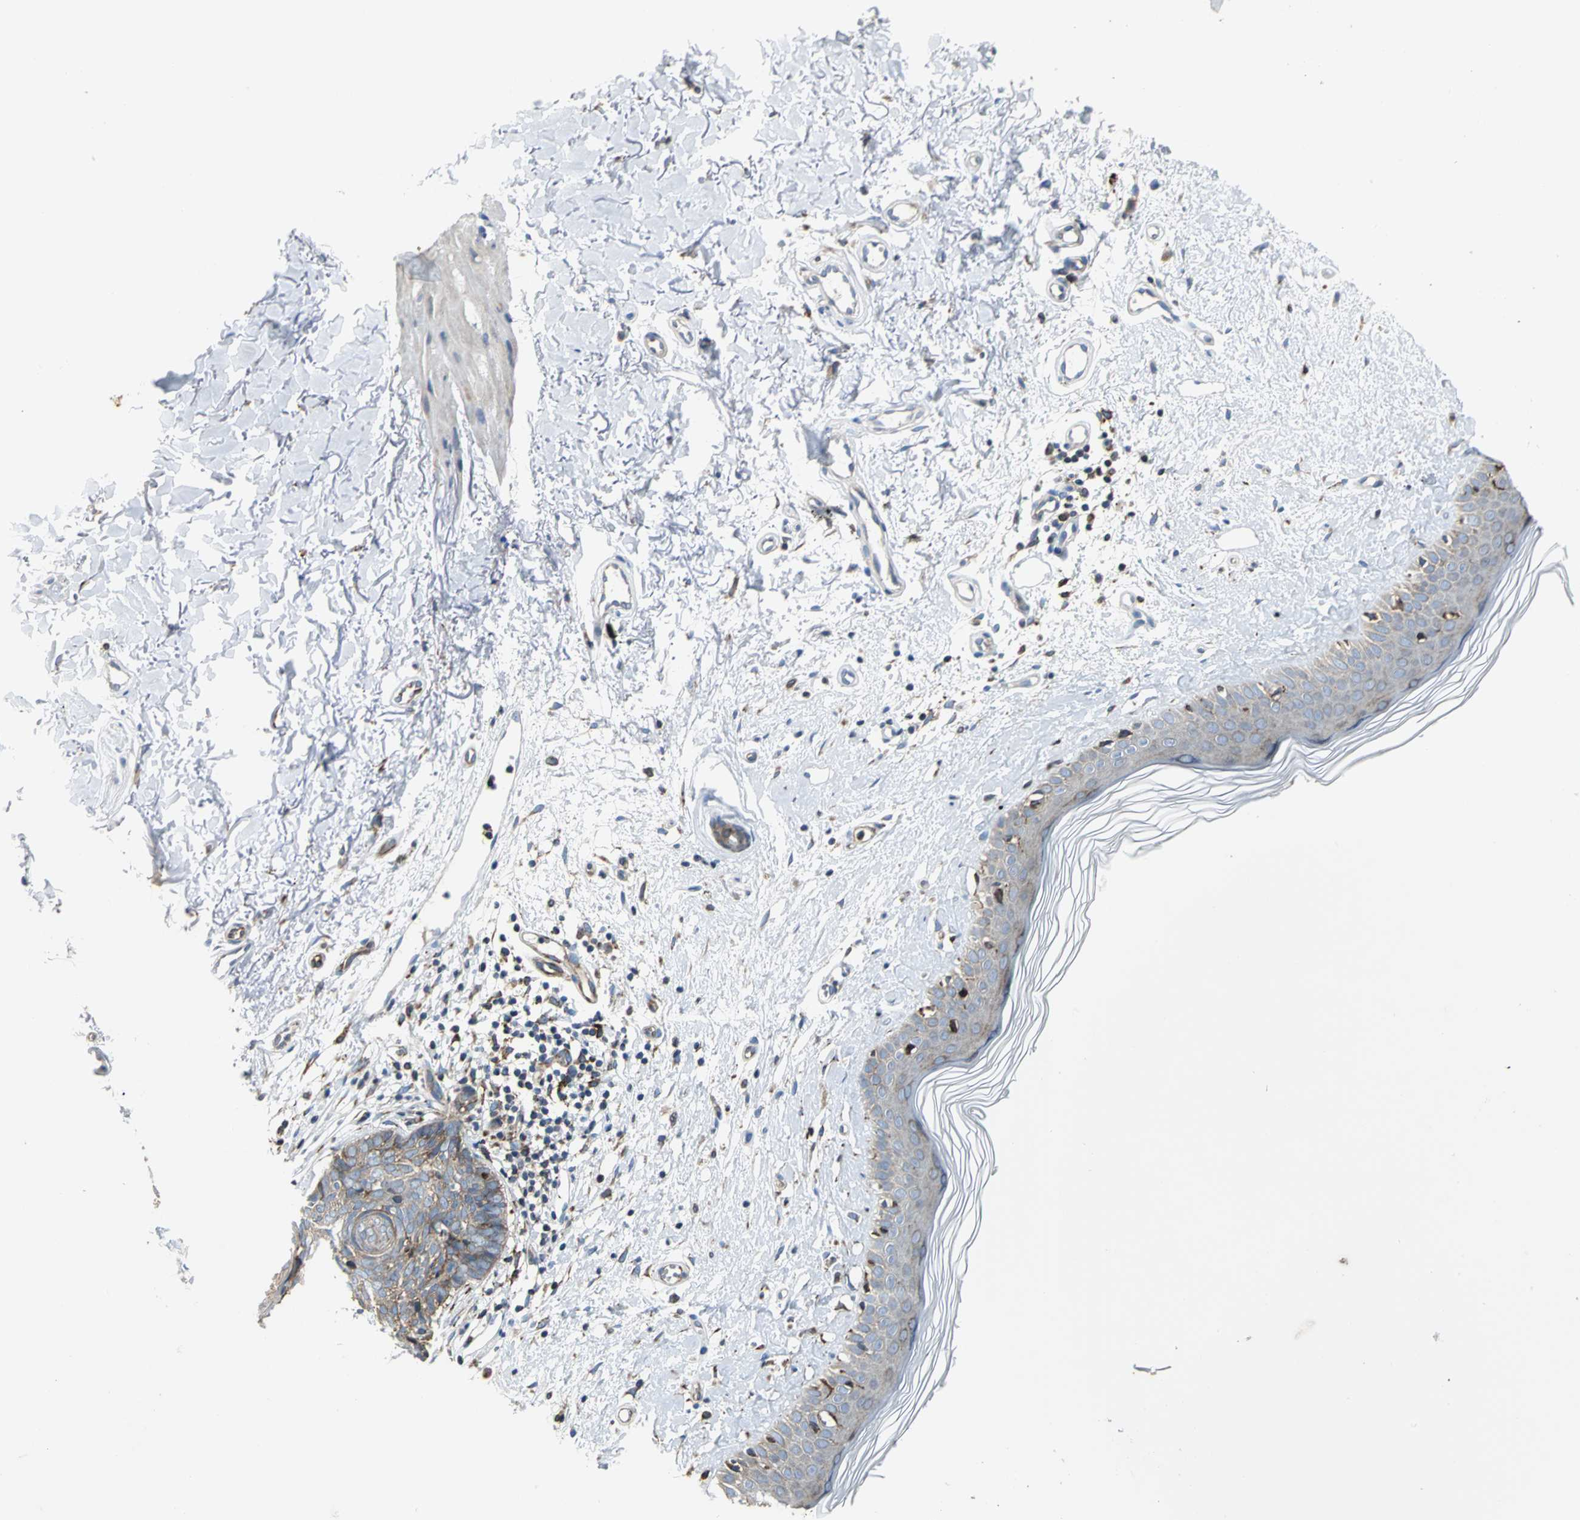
{"staining": {"intensity": "weak", "quantity": ">75%", "location": "cytoplasmic/membranous"}, "tissue": "skin cancer", "cell_type": "Tumor cells", "image_type": "cancer", "snomed": [{"axis": "morphology", "description": "Normal tissue, NOS"}, {"axis": "morphology", "description": "Basal cell carcinoma"}, {"axis": "topography", "description": "Skin"}], "caption": "A histopathology image showing weak cytoplasmic/membranous positivity in approximately >75% of tumor cells in skin cancer, as visualized by brown immunohistochemical staining.", "gene": "SDF2L1", "patient": {"sex": "female", "age": 61}}